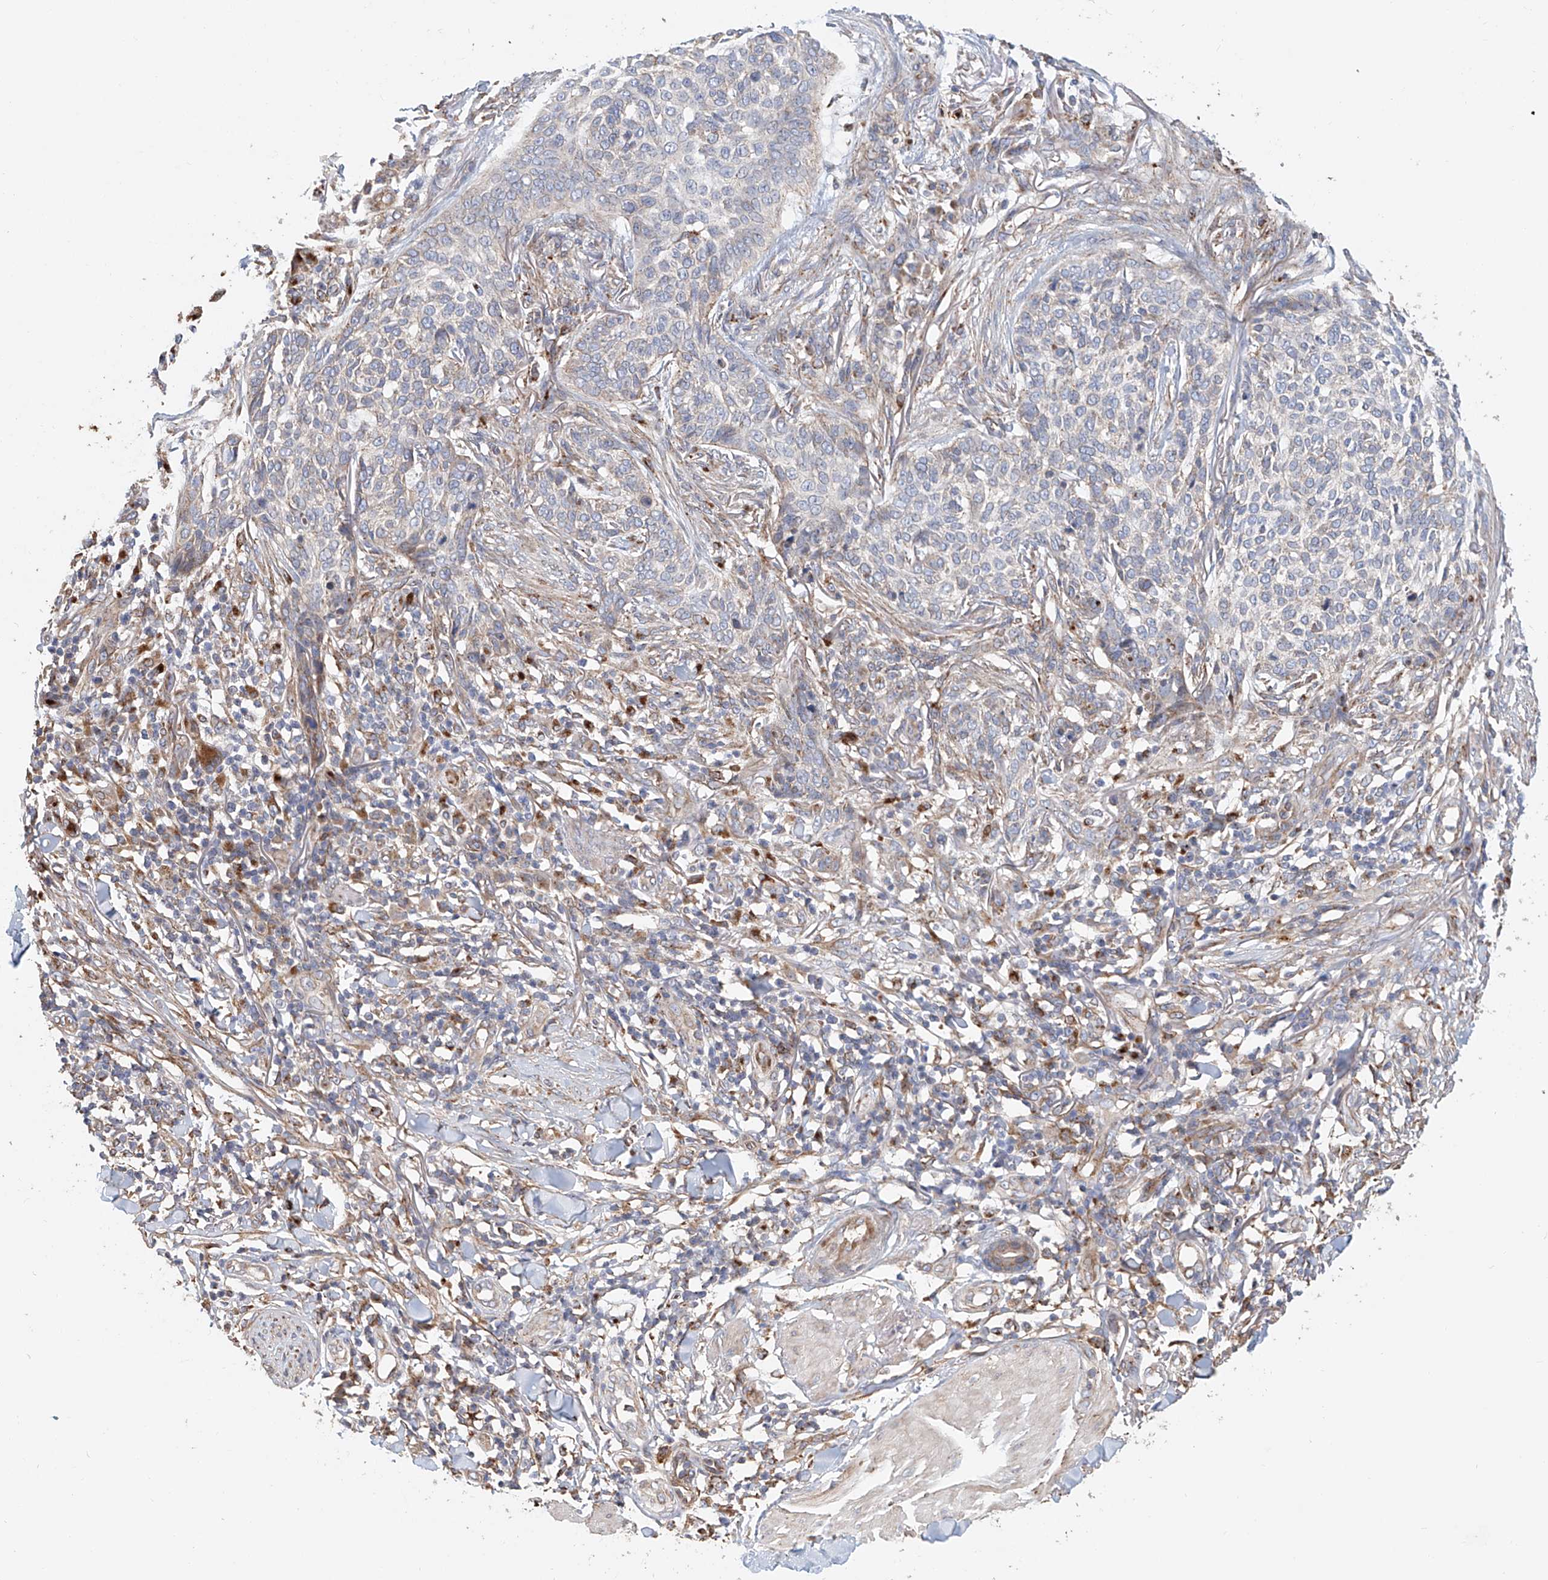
{"staining": {"intensity": "weak", "quantity": "25%-75%", "location": "cytoplasmic/membranous"}, "tissue": "skin cancer", "cell_type": "Tumor cells", "image_type": "cancer", "snomed": [{"axis": "morphology", "description": "Basal cell carcinoma"}, {"axis": "topography", "description": "Skin"}], "caption": "Skin cancer (basal cell carcinoma) stained with a brown dye reveals weak cytoplasmic/membranous positive staining in about 25%-75% of tumor cells.", "gene": "HGSNAT", "patient": {"sex": "female", "age": 64}}